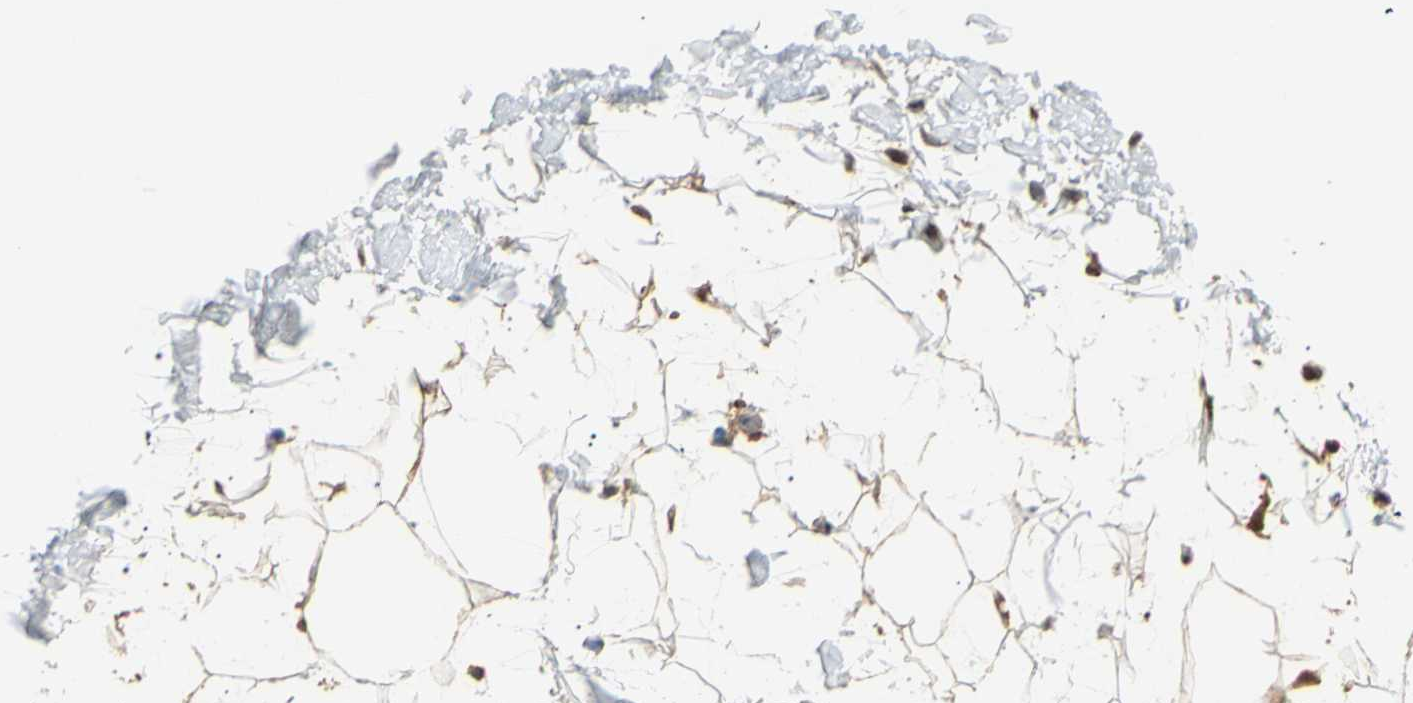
{"staining": {"intensity": "weak", "quantity": ">75%", "location": "cytoplasmic/membranous"}, "tissue": "adipose tissue", "cell_type": "Adipocytes", "image_type": "normal", "snomed": [{"axis": "morphology", "description": "Normal tissue, NOS"}, {"axis": "topography", "description": "Soft tissue"}], "caption": "Immunohistochemical staining of normal adipose tissue displays >75% levels of weak cytoplasmic/membranous protein positivity in approximately >75% of adipocytes. (DAB = brown stain, brightfield microscopy at high magnification).", "gene": "GTF2E2", "patient": {"sex": "male", "age": 72}}